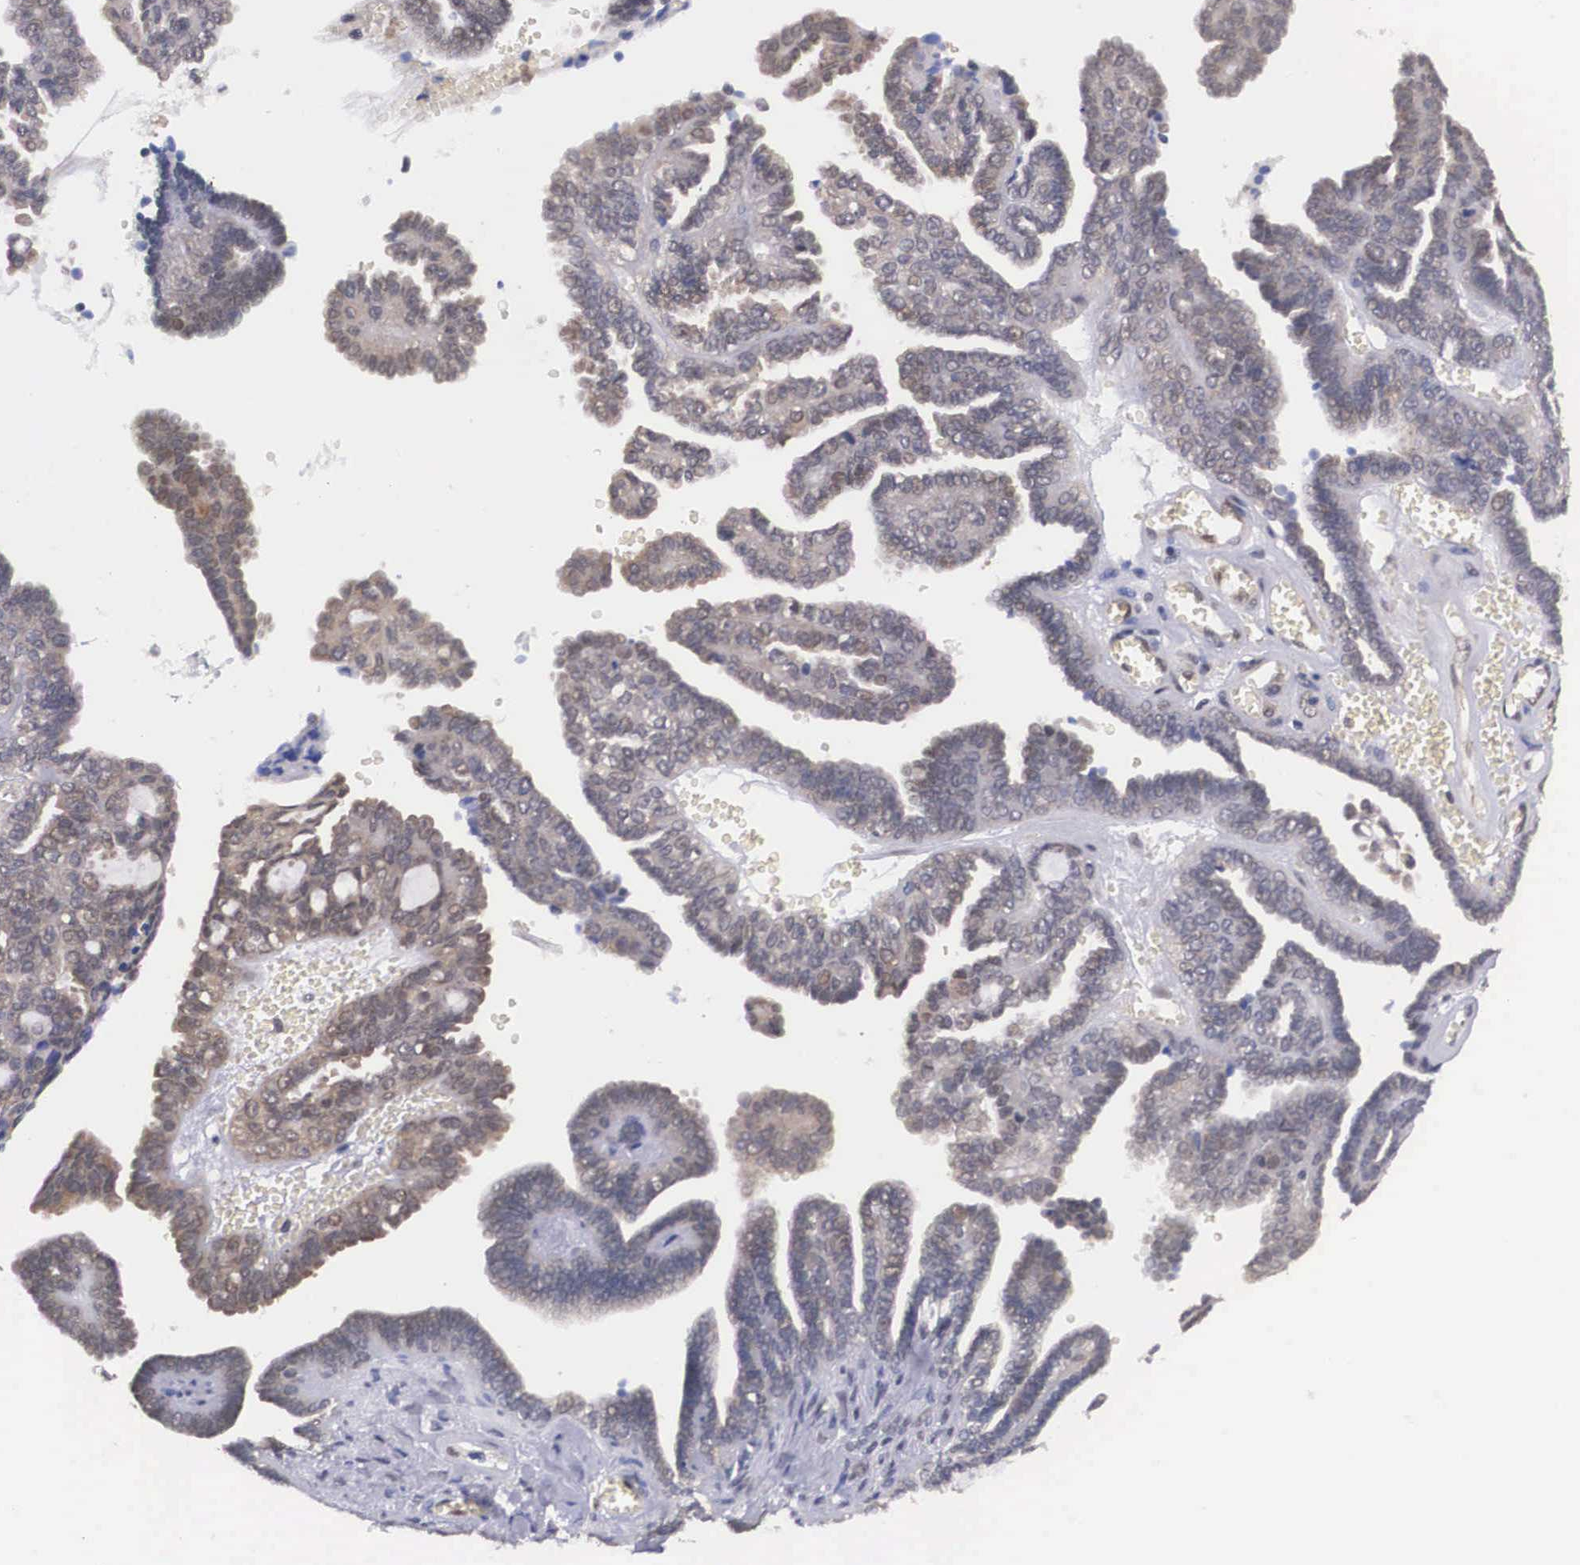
{"staining": {"intensity": "moderate", "quantity": "25%-75%", "location": "cytoplasmic/membranous"}, "tissue": "ovarian cancer", "cell_type": "Tumor cells", "image_type": "cancer", "snomed": [{"axis": "morphology", "description": "Cystadenocarcinoma, serous, NOS"}, {"axis": "topography", "description": "Ovary"}], "caption": "Moderate cytoplasmic/membranous expression for a protein is identified in approximately 25%-75% of tumor cells of ovarian serous cystadenocarcinoma using IHC.", "gene": "OTX2", "patient": {"sex": "female", "age": 71}}